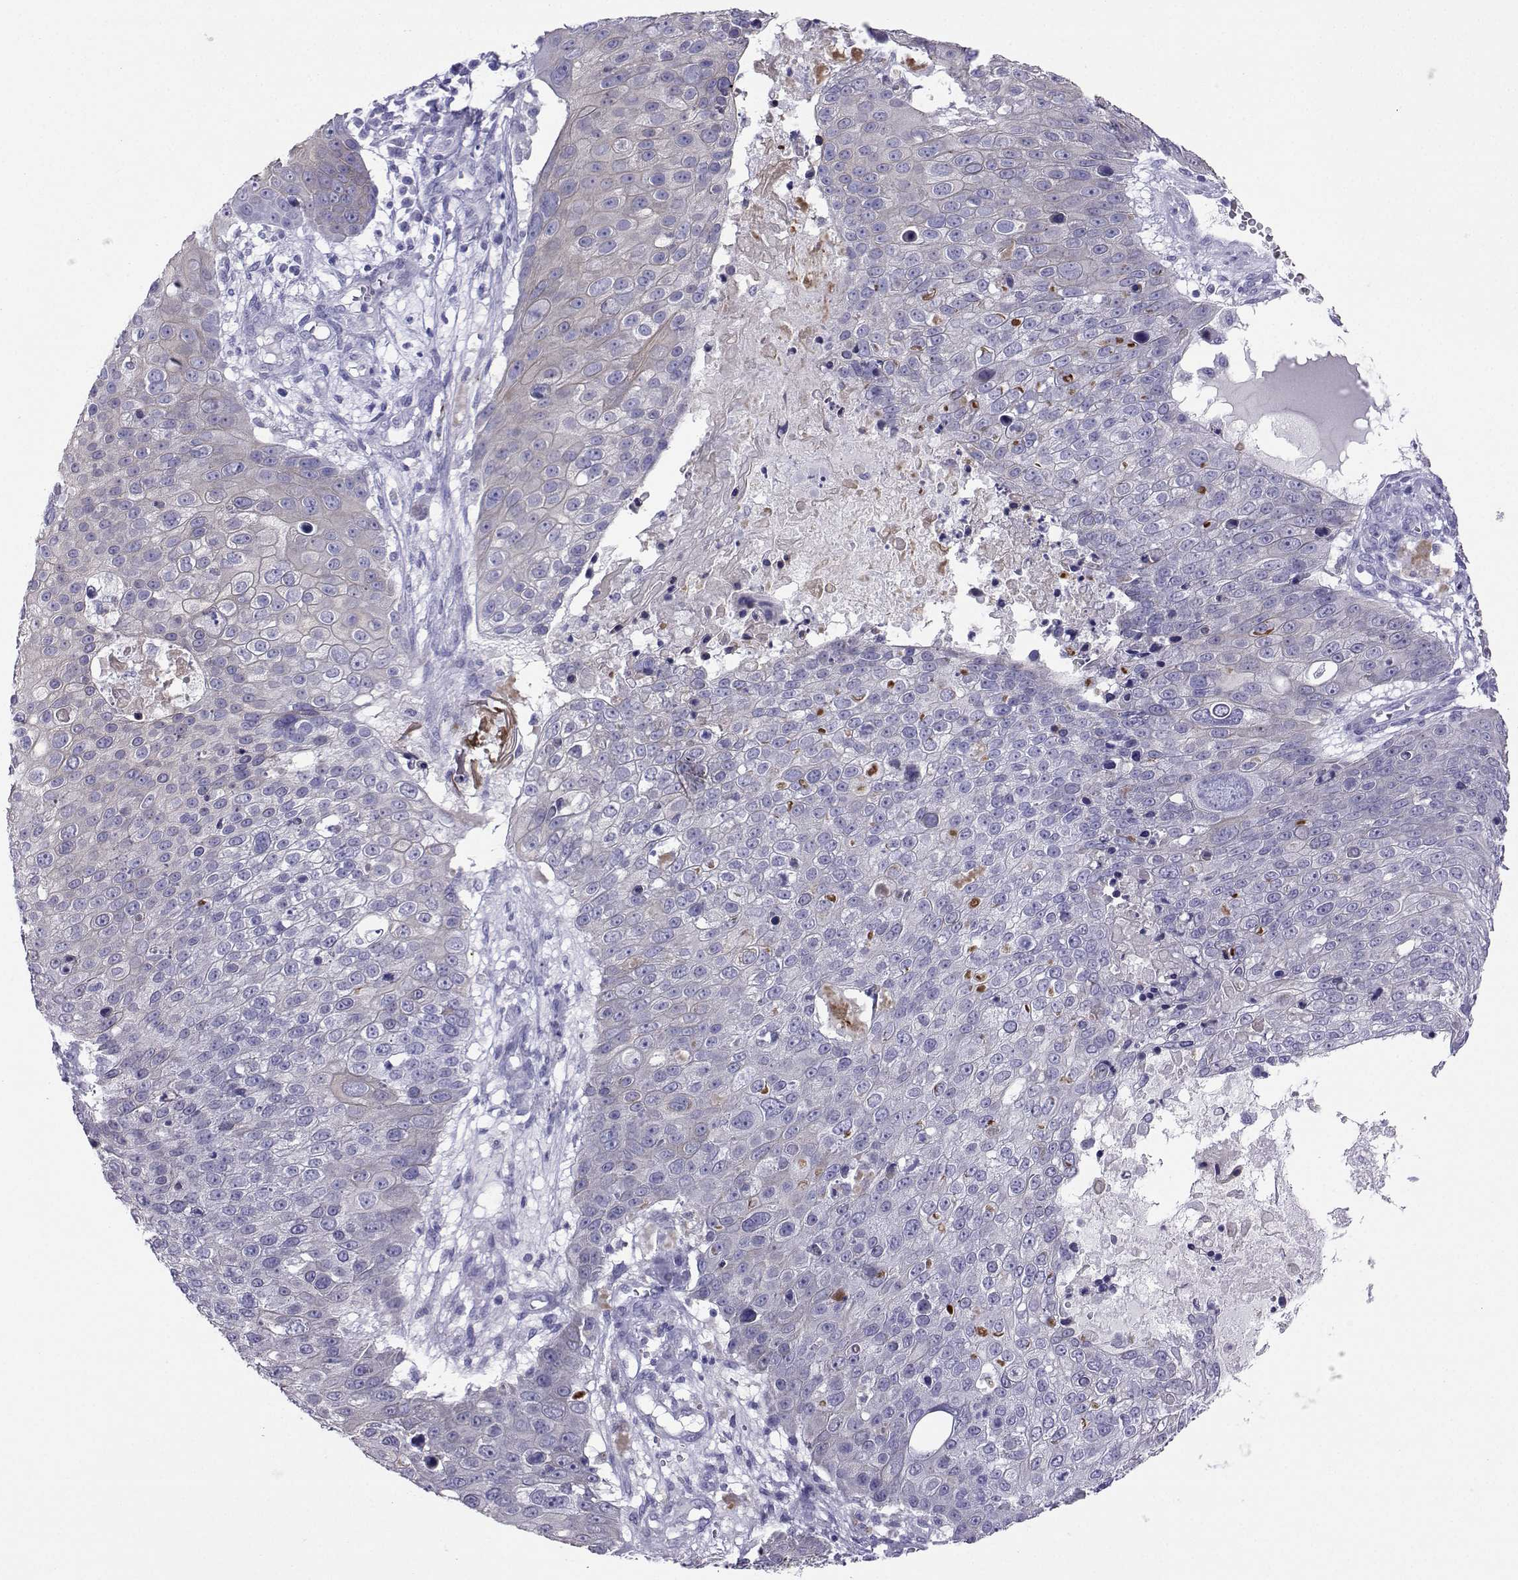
{"staining": {"intensity": "negative", "quantity": "none", "location": "none"}, "tissue": "skin cancer", "cell_type": "Tumor cells", "image_type": "cancer", "snomed": [{"axis": "morphology", "description": "Squamous cell carcinoma, NOS"}, {"axis": "topography", "description": "Skin"}], "caption": "Skin squamous cell carcinoma was stained to show a protein in brown. There is no significant staining in tumor cells. (DAB (3,3'-diaminobenzidine) immunohistochemistry, high magnification).", "gene": "LORICRIN", "patient": {"sex": "male", "age": 71}}